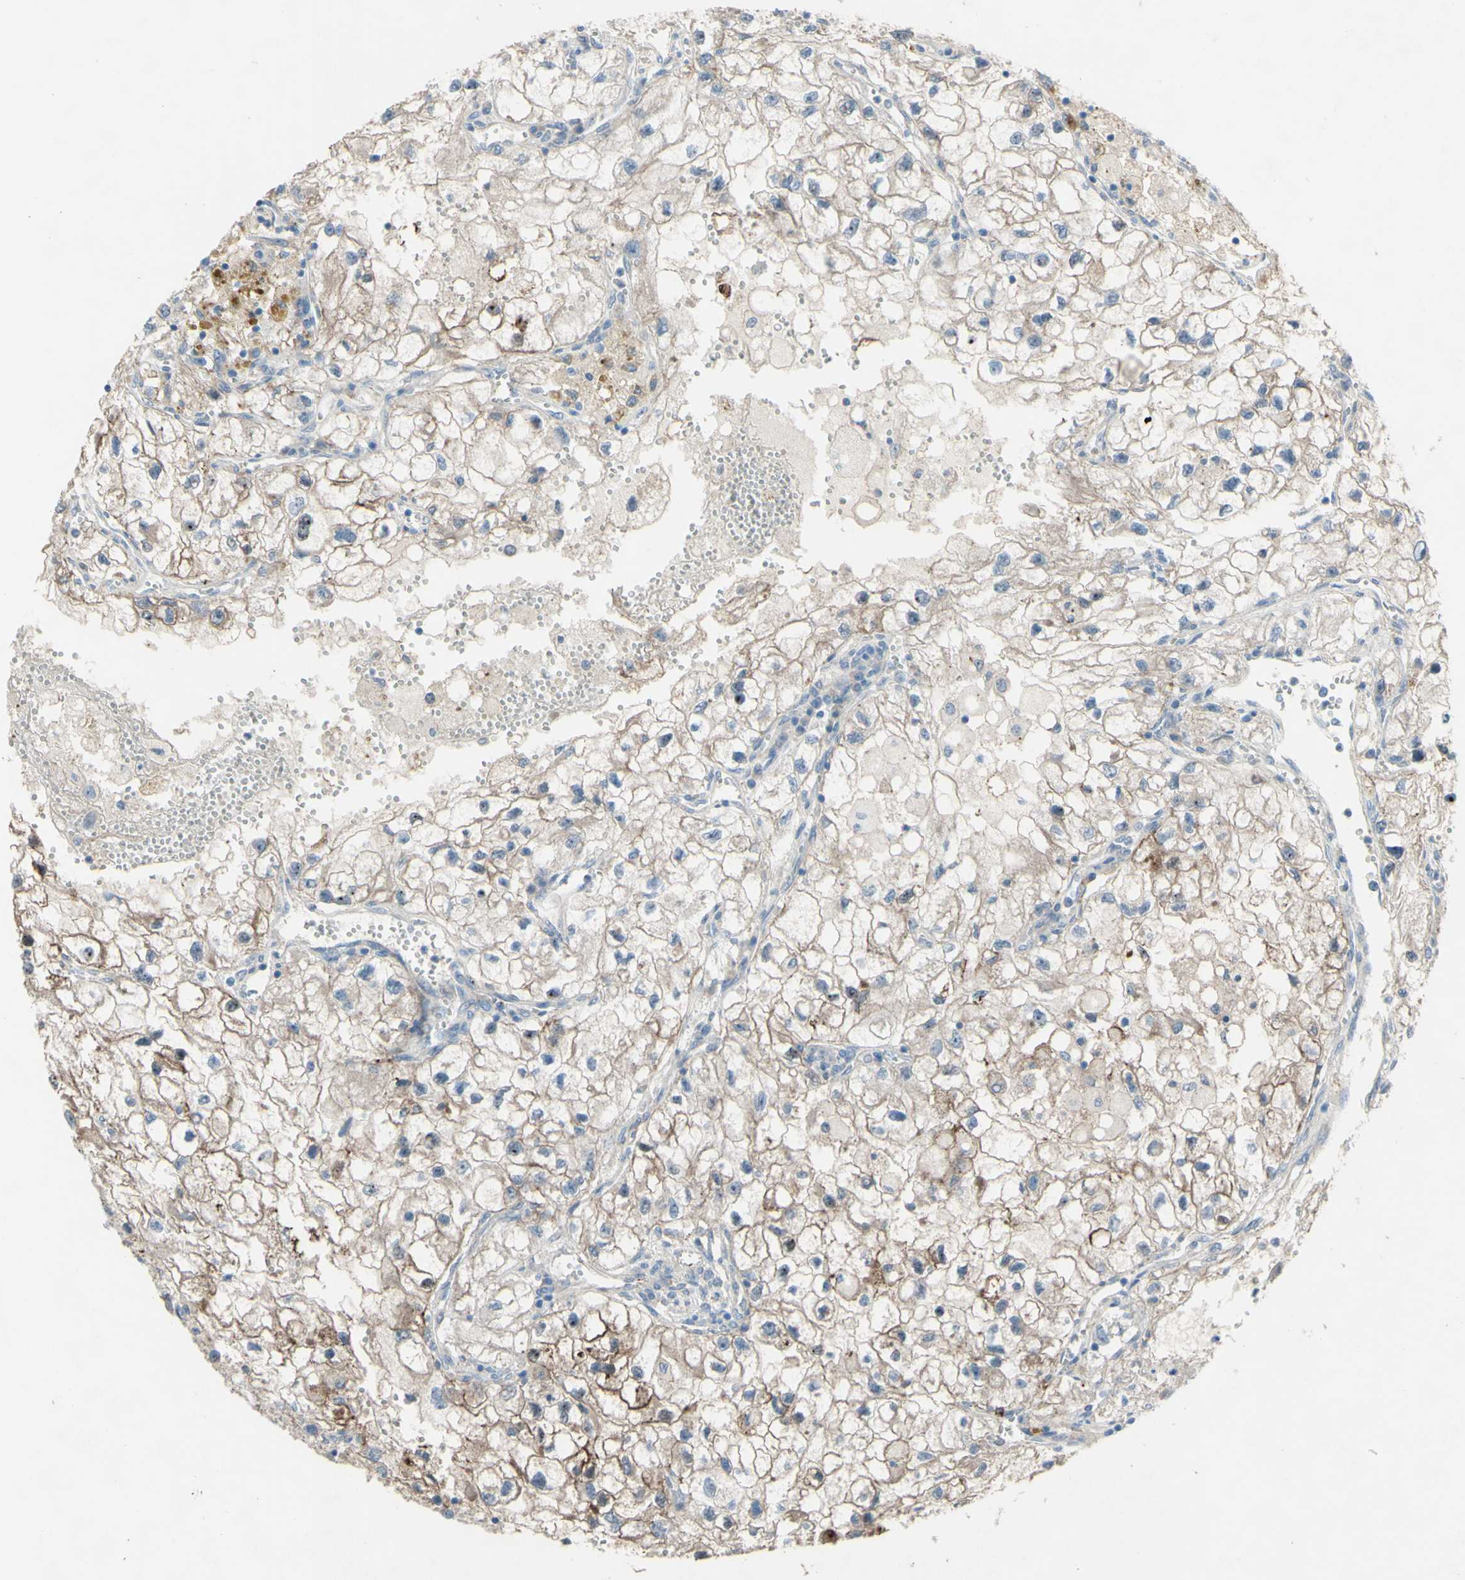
{"staining": {"intensity": "moderate", "quantity": "<25%", "location": "cytoplasmic/membranous"}, "tissue": "renal cancer", "cell_type": "Tumor cells", "image_type": "cancer", "snomed": [{"axis": "morphology", "description": "Adenocarcinoma, NOS"}, {"axis": "topography", "description": "Kidney"}], "caption": "Immunohistochemical staining of human renal cancer (adenocarcinoma) displays low levels of moderate cytoplasmic/membranous protein positivity in approximately <25% of tumor cells.", "gene": "CDCP1", "patient": {"sex": "female", "age": 70}}